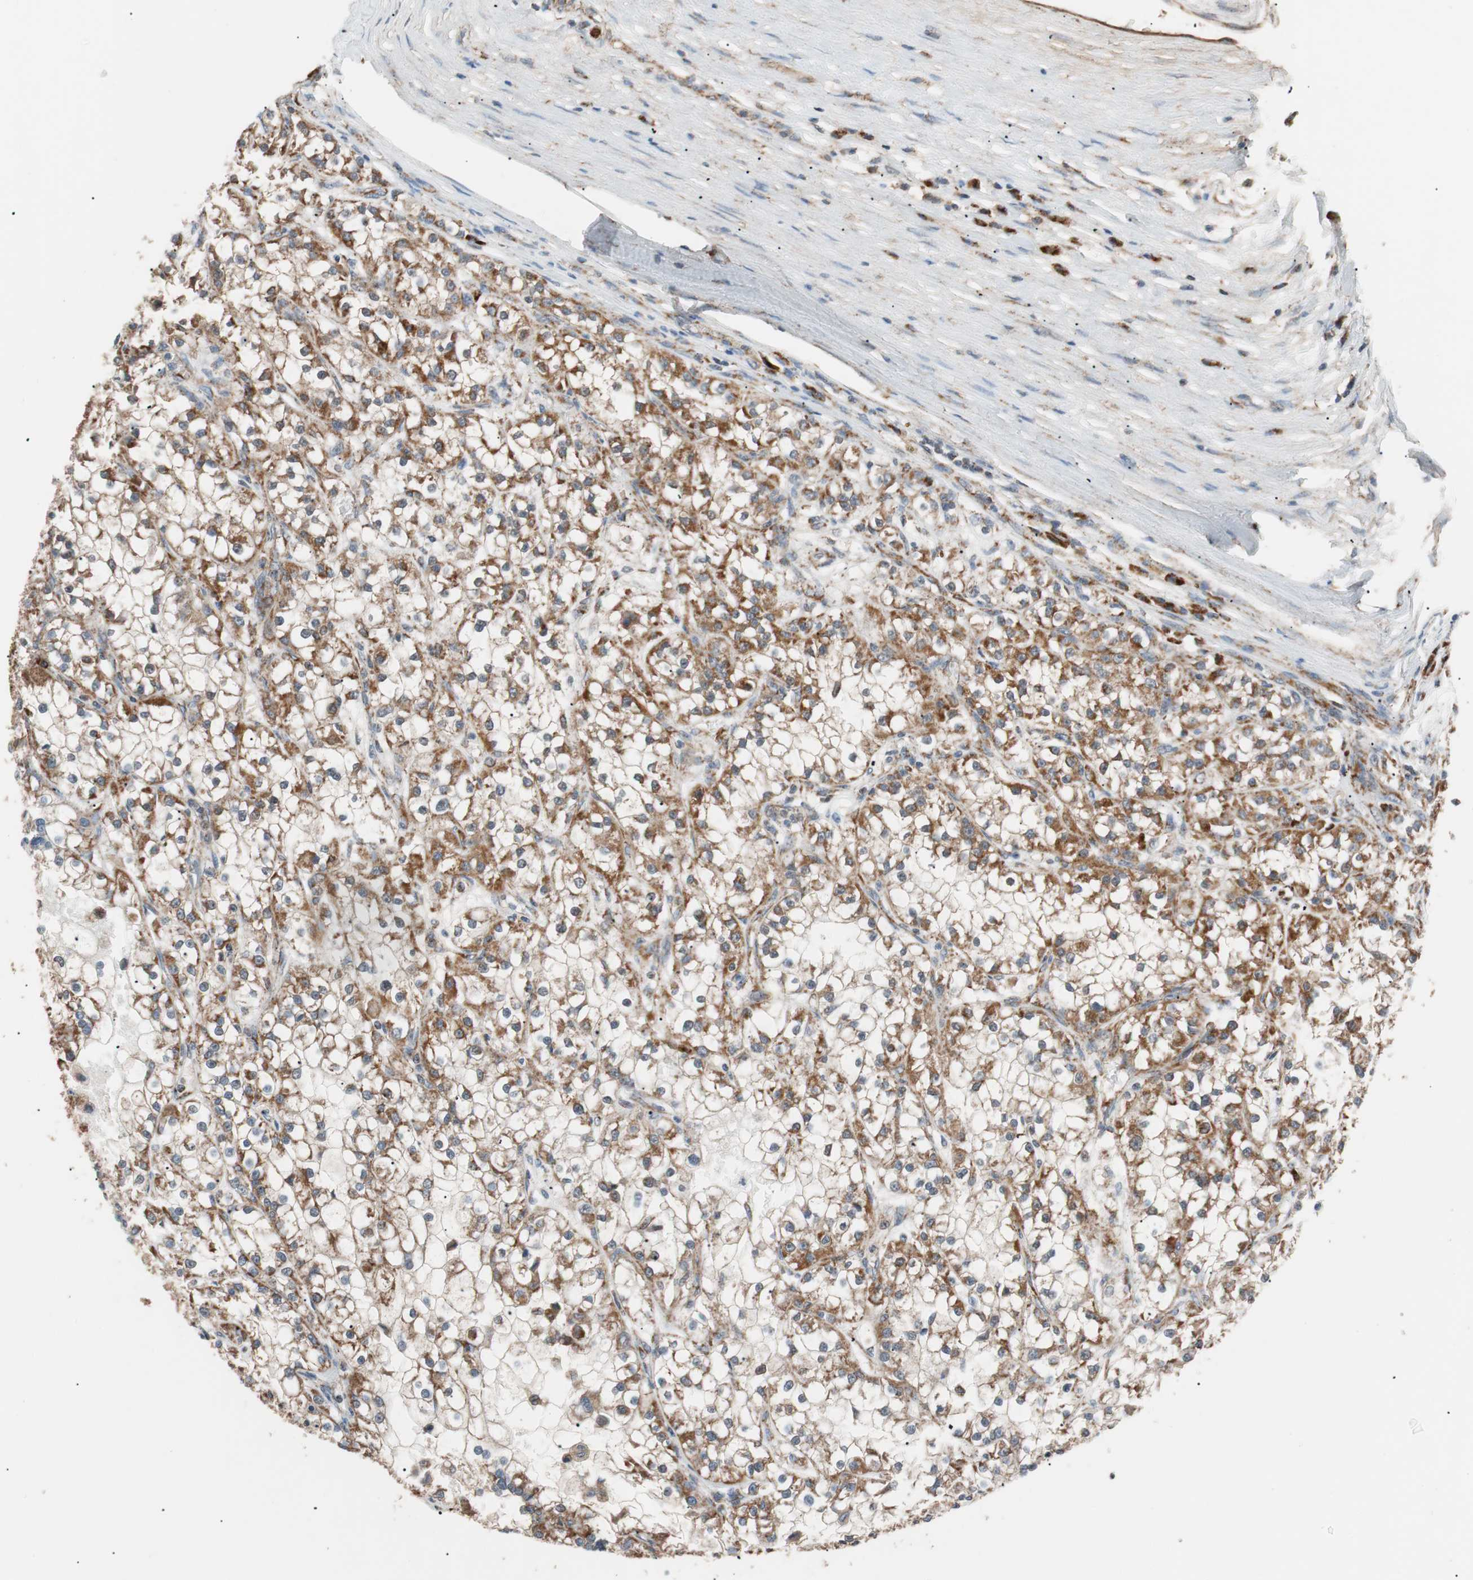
{"staining": {"intensity": "moderate", "quantity": ">75%", "location": "cytoplasmic/membranous"}, "tissue": "renal cancer", "cell_type": "Tumor cells", "image_type": "cancer", "snomed": [{"axis": "morphology", "description": "Adenocarcinoma, NOS"}, {"axis": "topography", "description": "Kidney"}], "caption": "Adenocarcinoma (renal) tissue displays moderate cytoplasmic/membranous staining in approximately >75% of tumor cells, visualized by immunohistochemistry. (Brightfield microscopy of DAB IHC at high magnification).", "gene": "PITRM1", "patient": {"sex": "female", "age": 52}}